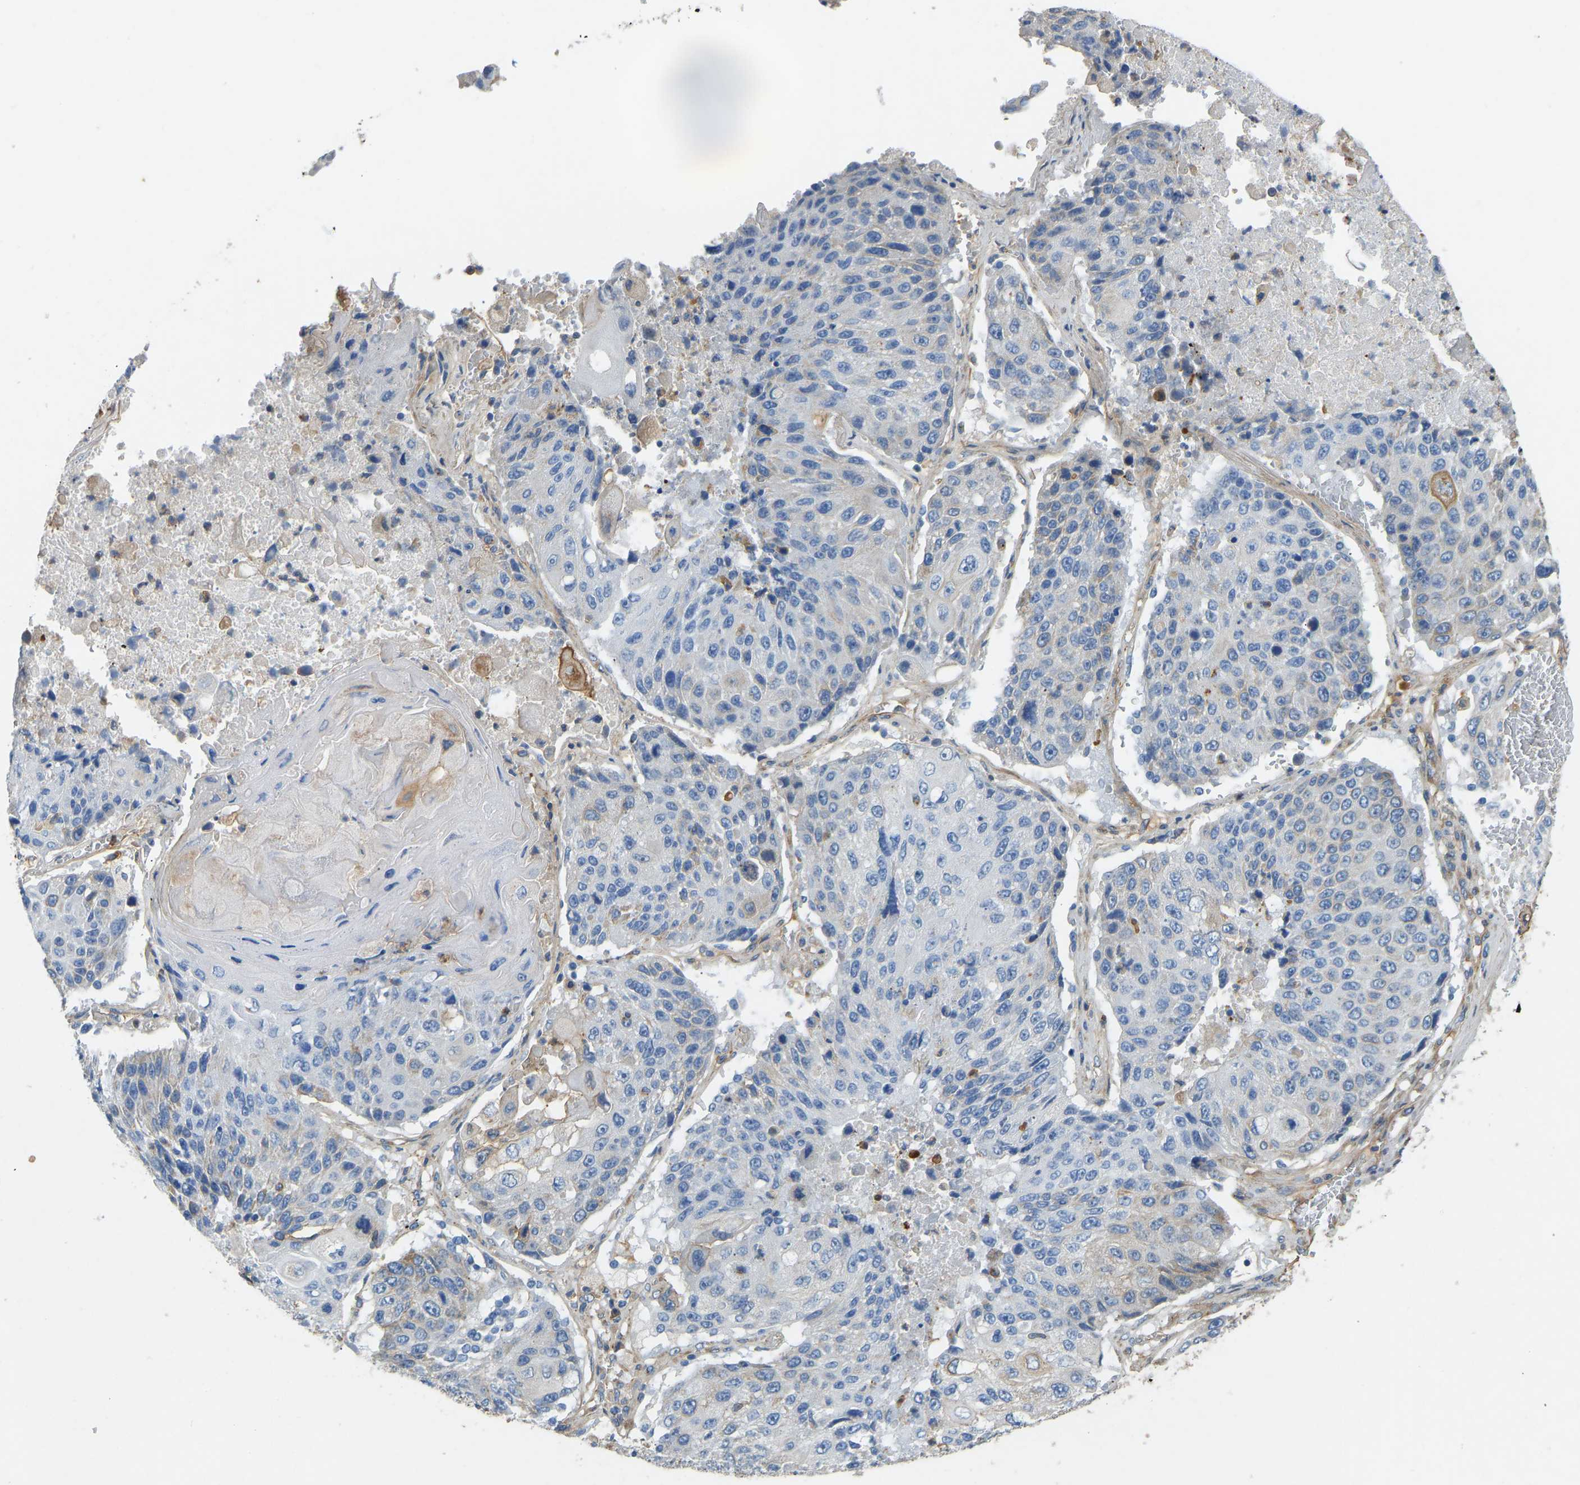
{"staining": {"intensity": "negative", "quantity": "none", "location": "none"}, "tissue": "lung cancer", "cell_type": "Tumor cells", "image_type": "cancer", "snomed": [{"axis": "morphology", "description": "Squamous cell carcinoma, NOS"}, {"axis": "topography", "description": "Lung"}], "caption": "Immunohistochemical staining of human squamous cell carcinoma (lung) displays no significant expression in tumor cells.", "gene": "TECTA", "patient": {"sex": "male", "age": 61}}